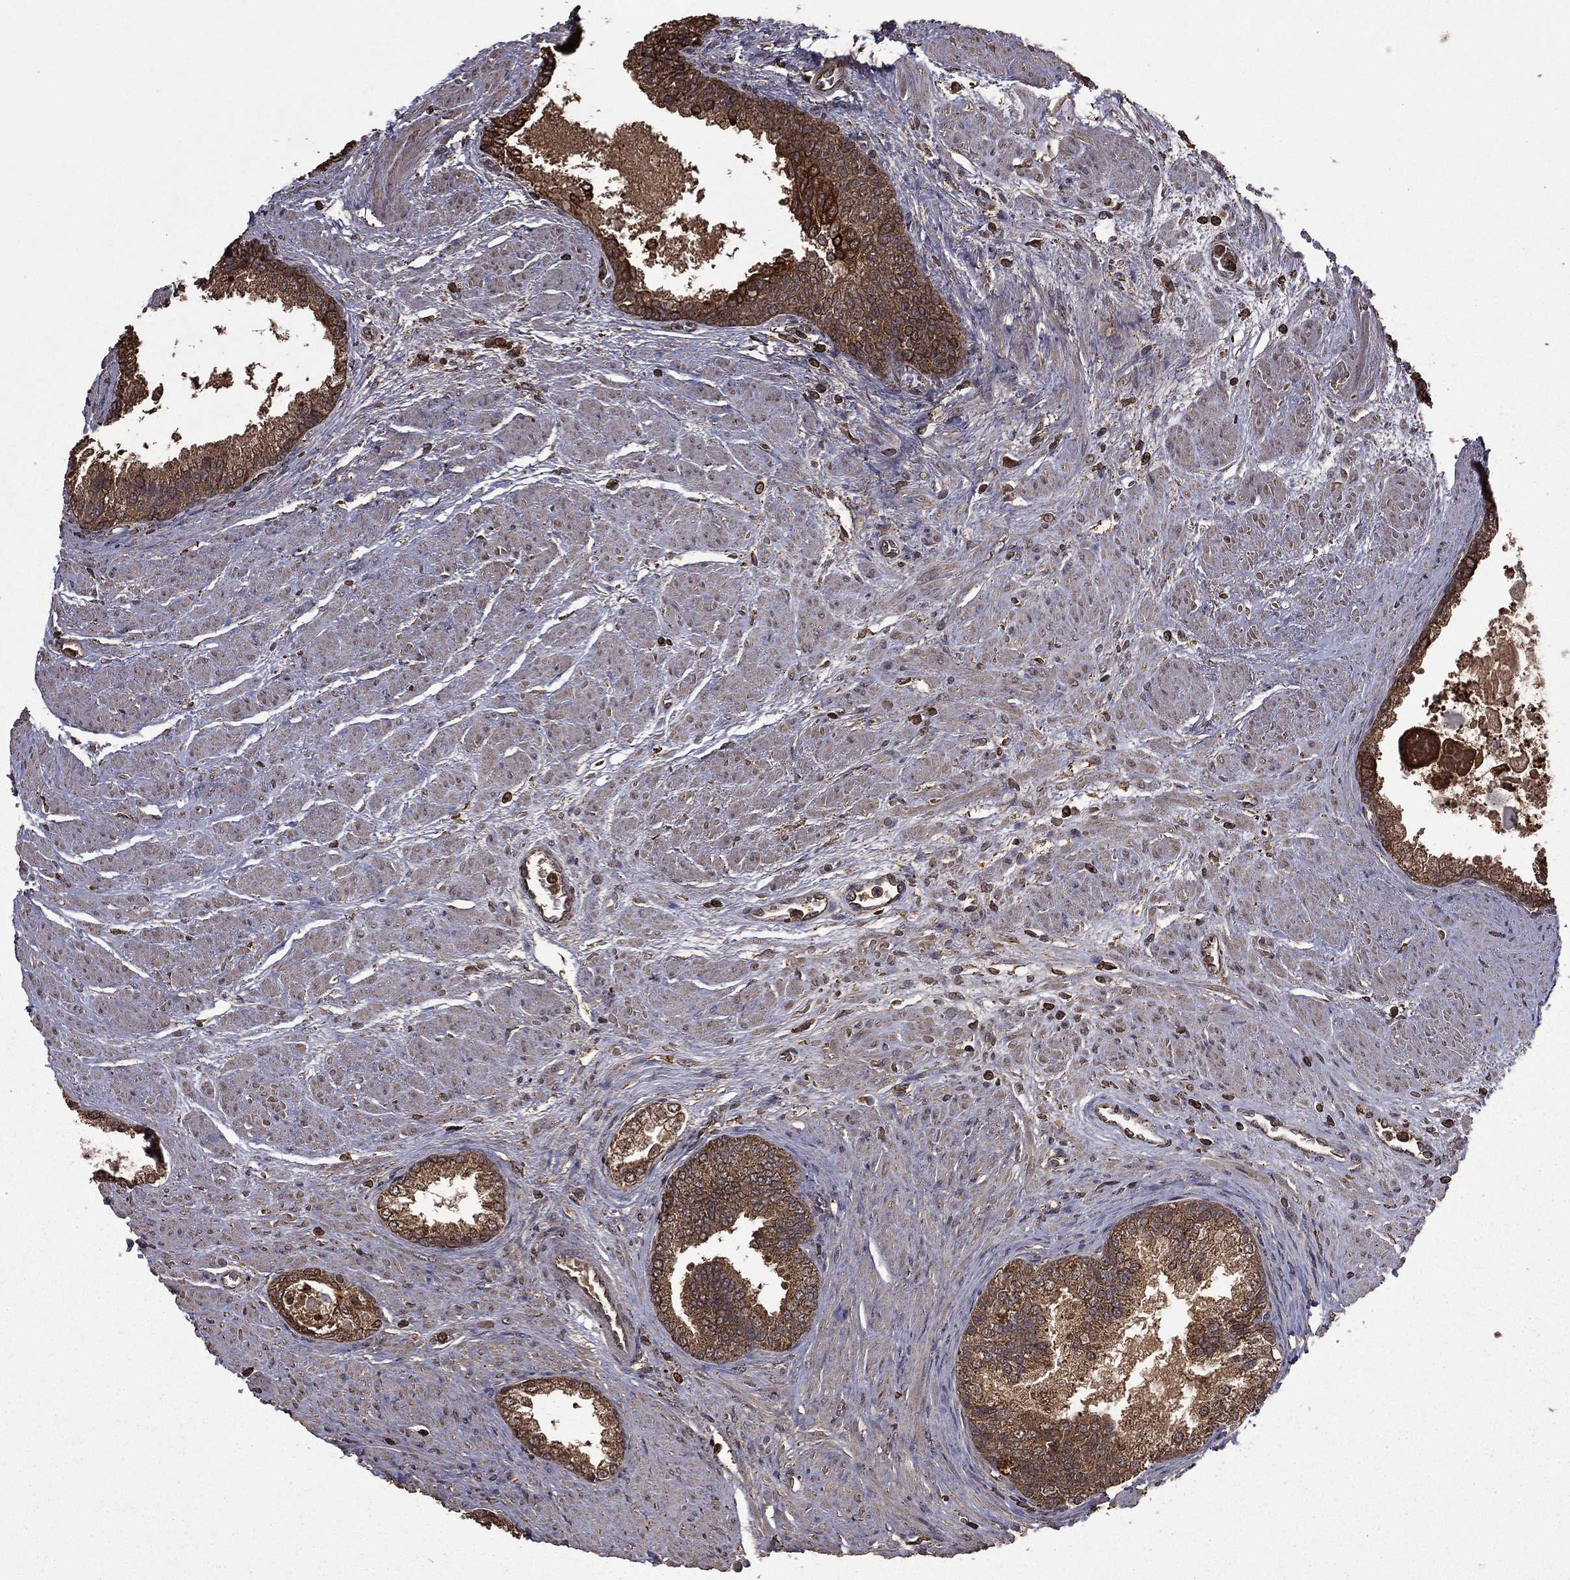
{"staining": {"intensity": "weak", "quantity": ">75%", "location": "cytoplasmic/membranous"}, "tissue": "prostate cancer", "cell_type": "Tumor cells", "image_type": "cancer", "snomed": [{"axis": "morphology", "description": "Adenocarcinoma, NOS"}, {"axis": "topography", "description": "Prostate and seminal vesicle, NOS"}, {"axis": "topography", "description": "Prostate"}], "caption": "Adenocarcinoma (prostate) stained for a protein (brown) exhibits weak cytoplasmic/membranous positive positivity in about >75% of tumor cells.", "gene": "BIRC6", "patient": {"sex": "male", "age": 62}}